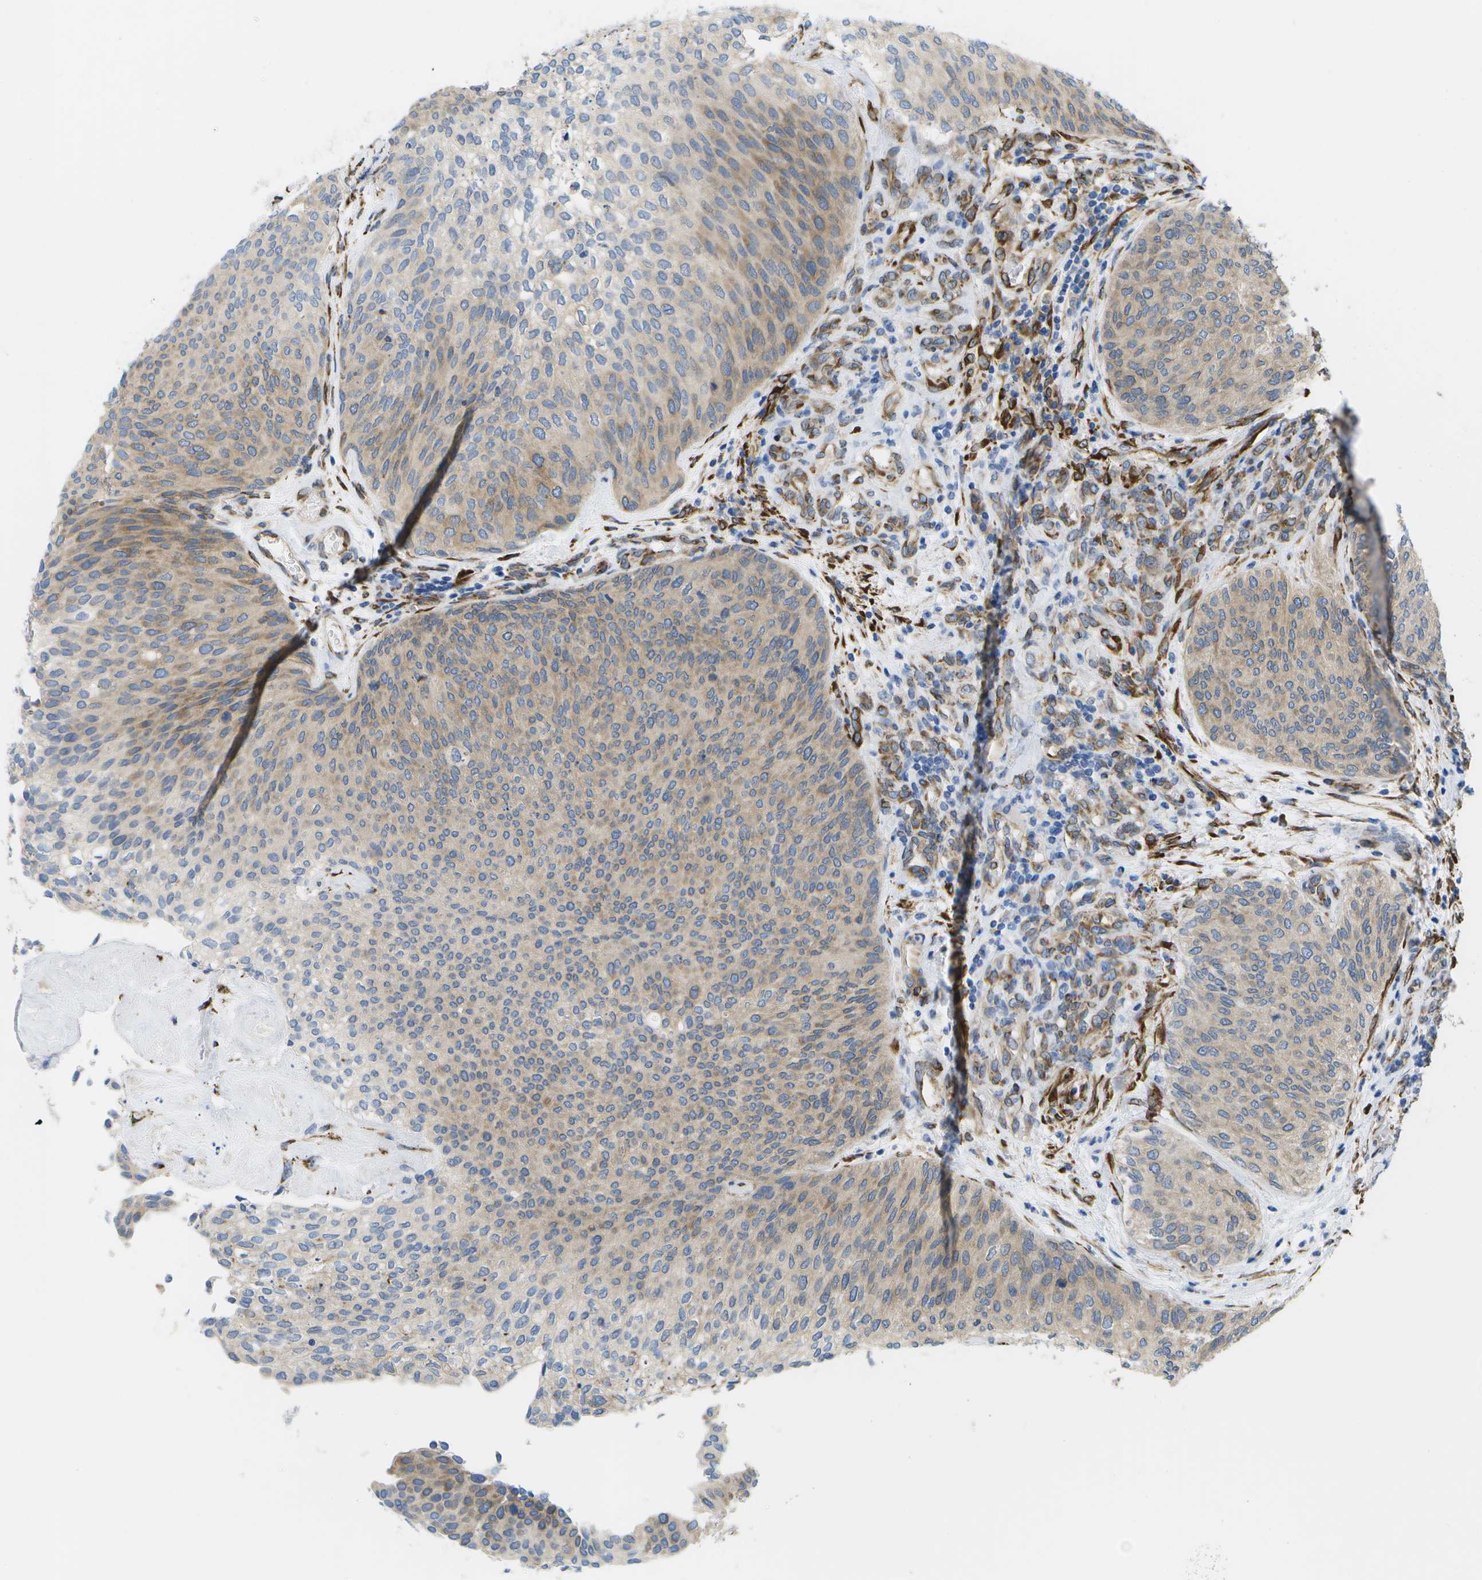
{"staining": {"intensity": "weak", "quantity": ">75%", "location": "cytoplasmic/membranous"}, "tissue": "urothelial cancer", "cell_type": "Tumor cells", "image_type": "cancer", "snomed": [{"axis": "morphology", "description": "Urothelial carcinoma, Low grade"}, {"axis": "topography", "description": "Urinary bladder"}], "caption": "An image showing weak cytoplasmic/membranous staining in about >75% of tumor cells in urothelial cancer, as visualized by brown immunohistochemical staining.", "gene": "ZDHHC17", "patient": {"sex": "female", "age": 79}}